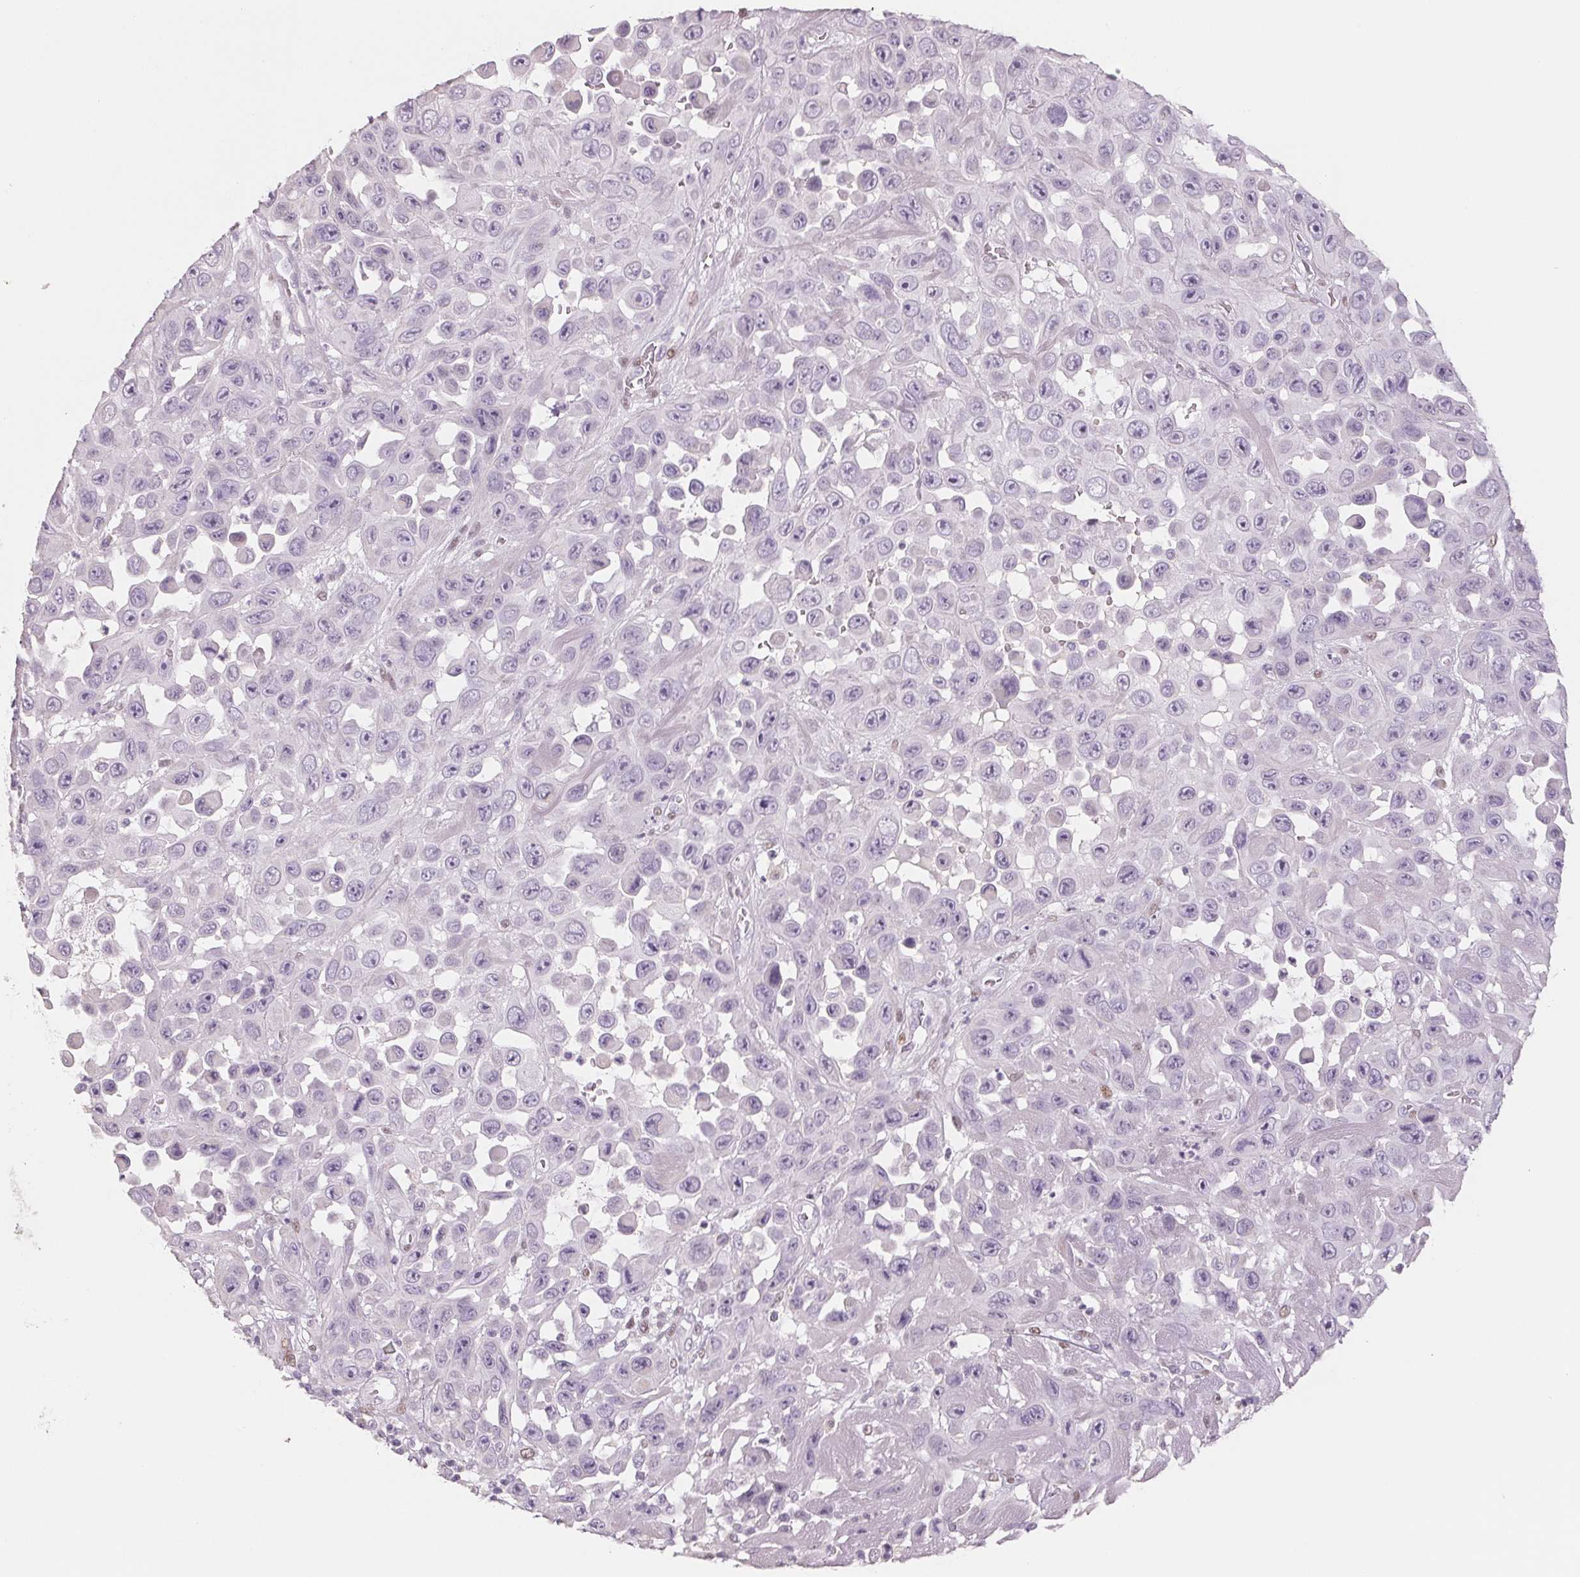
{"staining": {"intensity": "negative", "quantity": "none", "location": "none"}, "tissue": "skin cancer", "cell_type": "Tumor cells", "image_type": "cancer", "snomed": [{"axis": "morphology", "description": "Squamous cell carcinoma, NOS"}, {"axis": "topography", "description": "Skin"}], "caption": "High power microscopy photomicrograph of an immunohistochemistry (IHC) image of skin squamous cell carcinoma, revealing no significant positivity in tumor cells. (IHC, brightfield microscopy, high magnification).", "gene": "SMARCD3", "patient": {"sex": "male", "age": 81}}